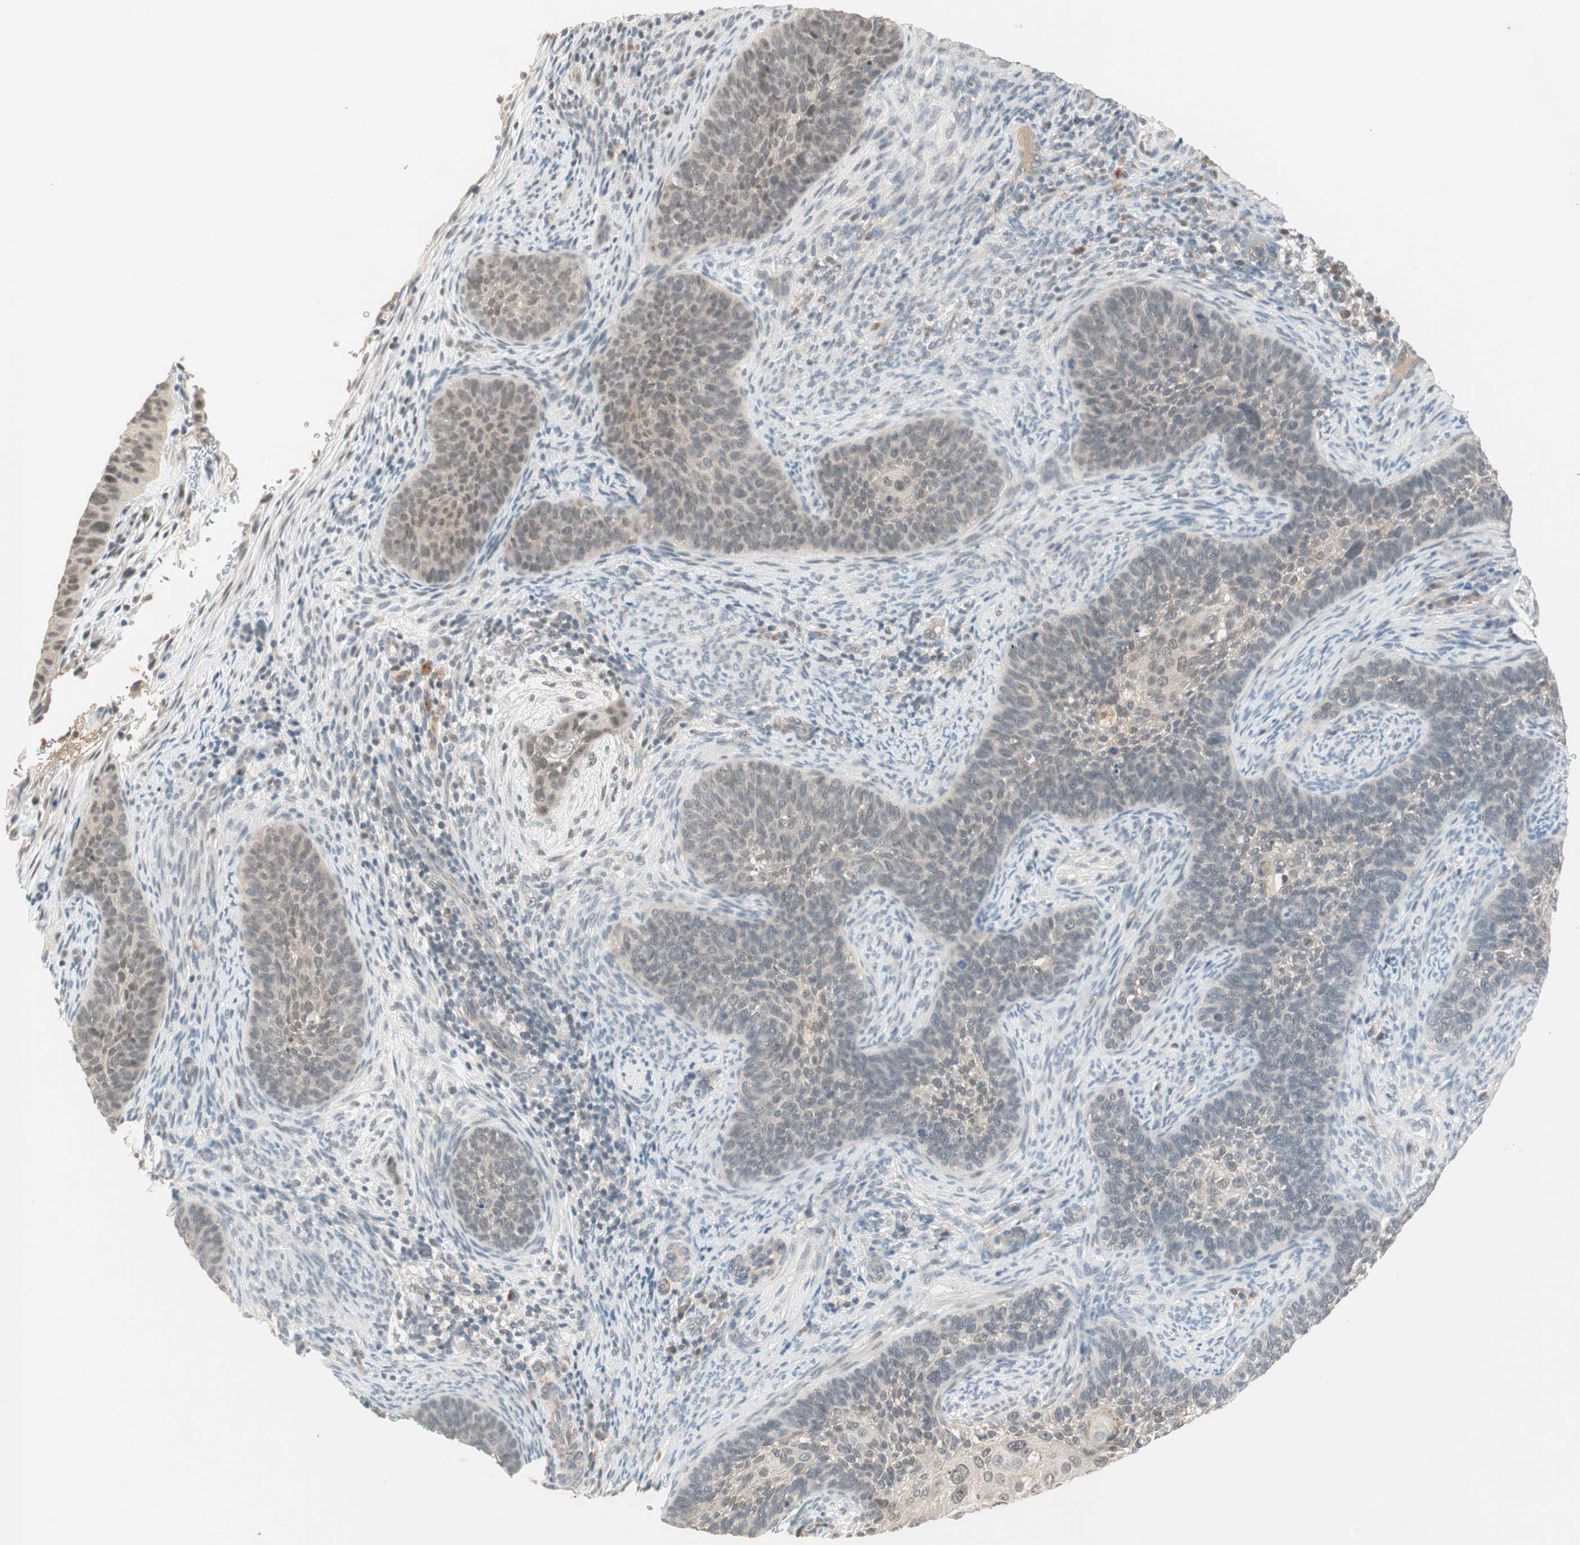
{"staining": {"intensity": "moderate", "quantity": "<25%", "location": "nuclear"}, "tissue": "cervical cancer", "cell_type": "Tumor cells", "image_type": "cancer", "snomed": [{"axis": "morphology", "description": "Squamous cell carcinoma, NOS"}, {"axis": "topography", "description": "Cervix"}], "caption": "Moderate nuclear protein expression is seen in about <25% of tumor cells in cervical cancer.", "gene": "RNGTT", "patient": {"sex": "female", "age": 33}}